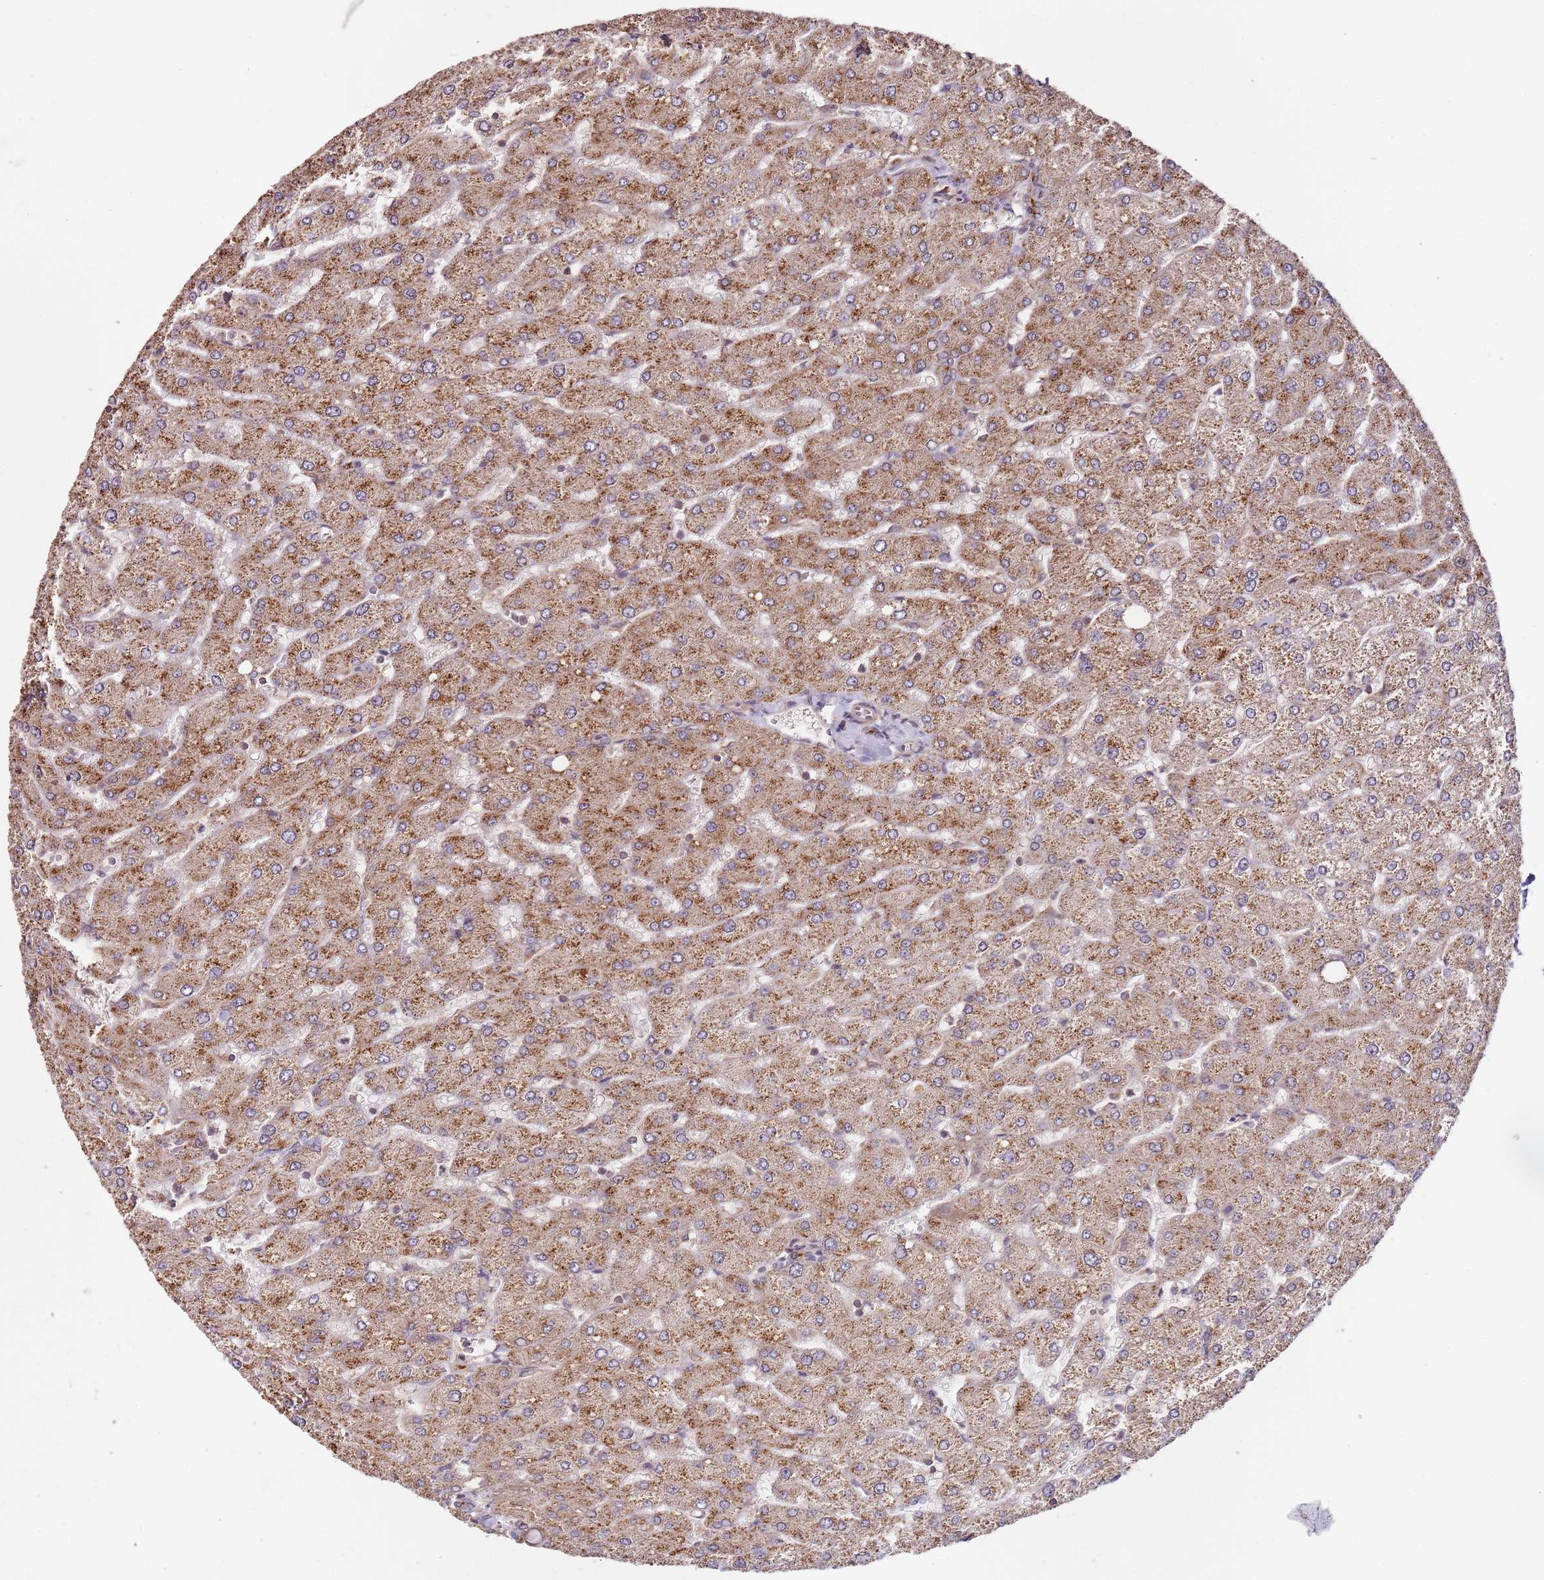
{"staining": {"intensity": "negative", "quantity": "none", "location": "none"}, "tissue": "liver", "cell_type": "Cholangiocytes", "image_type": "normal", "snomed": [{"axis": "morphology", "description": "Normal tissue, NOS"}, {"axis": "topography", "description": "Liver"}], "caption": "IHC of unremarkable liver exhibits no expression in cholangiocytes. Nuclei are stained in blue.", "gene": "LIN37", "patient": {"sex": "male", "age": 55}}